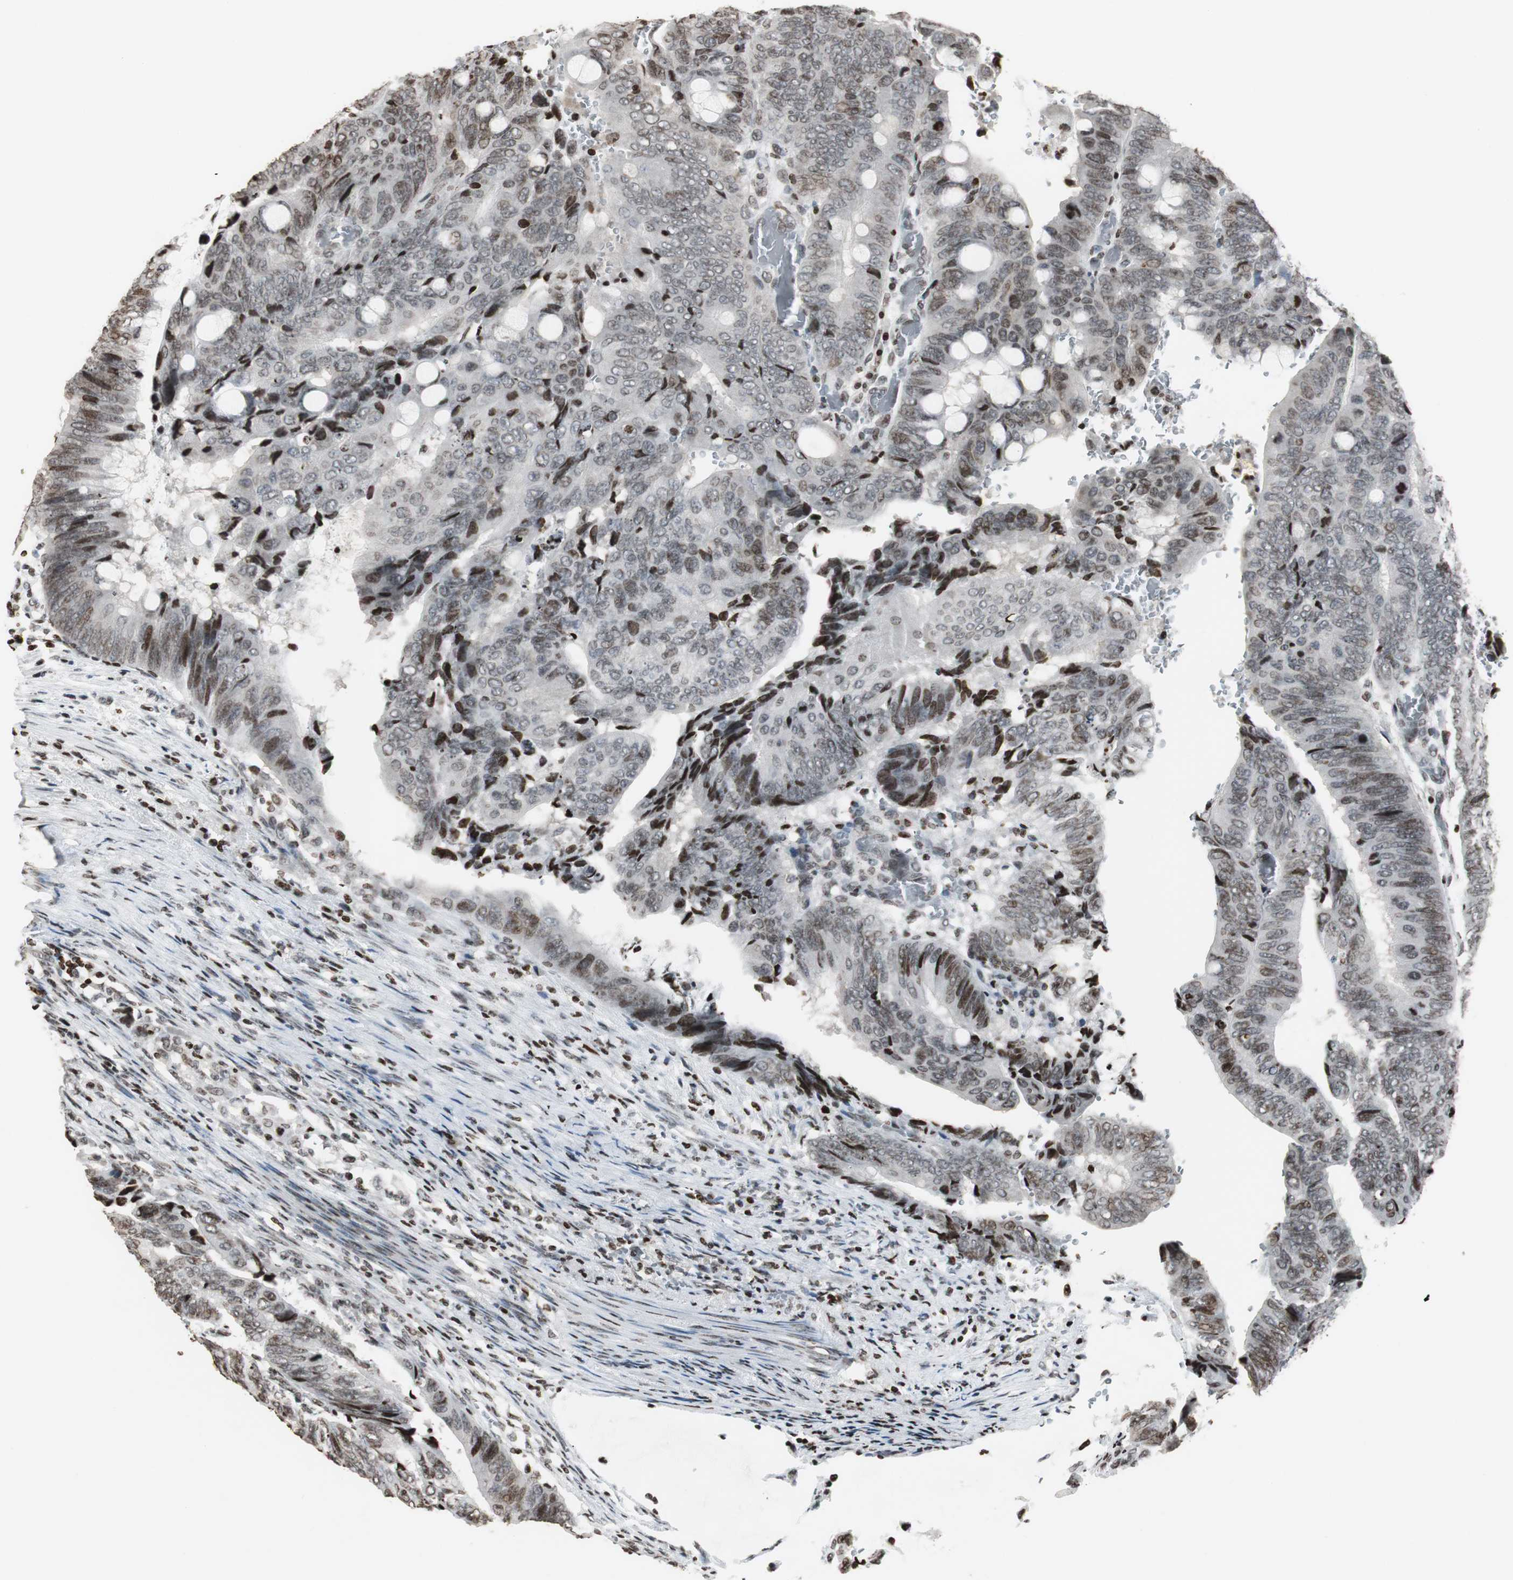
{"staining": {"intensity": "moderate", "quantity": ">75%", "location": "nuclear"}, "tissue": "colorectal cancer", "cell_type": "Tumor cells", "image_type": "cancer", "snomed": [{"axis": "morphology", "description": "Normal tissue, NOS"}, {"axis": "morphology", "description": "Adenocarcinoma, NOS"}, {"axis": "topography", "description": "Rectum"}, {"axis": "topography", "description": "Peripheral nerve tissue"}], "caption": "A brown stain highlights moderate nuclear expression of a protein in human colorectal cancer (adenocarcinoma) tumor cells.", "gene": "PAXIP1", "patient": {"sex": "male", "age": 92}}